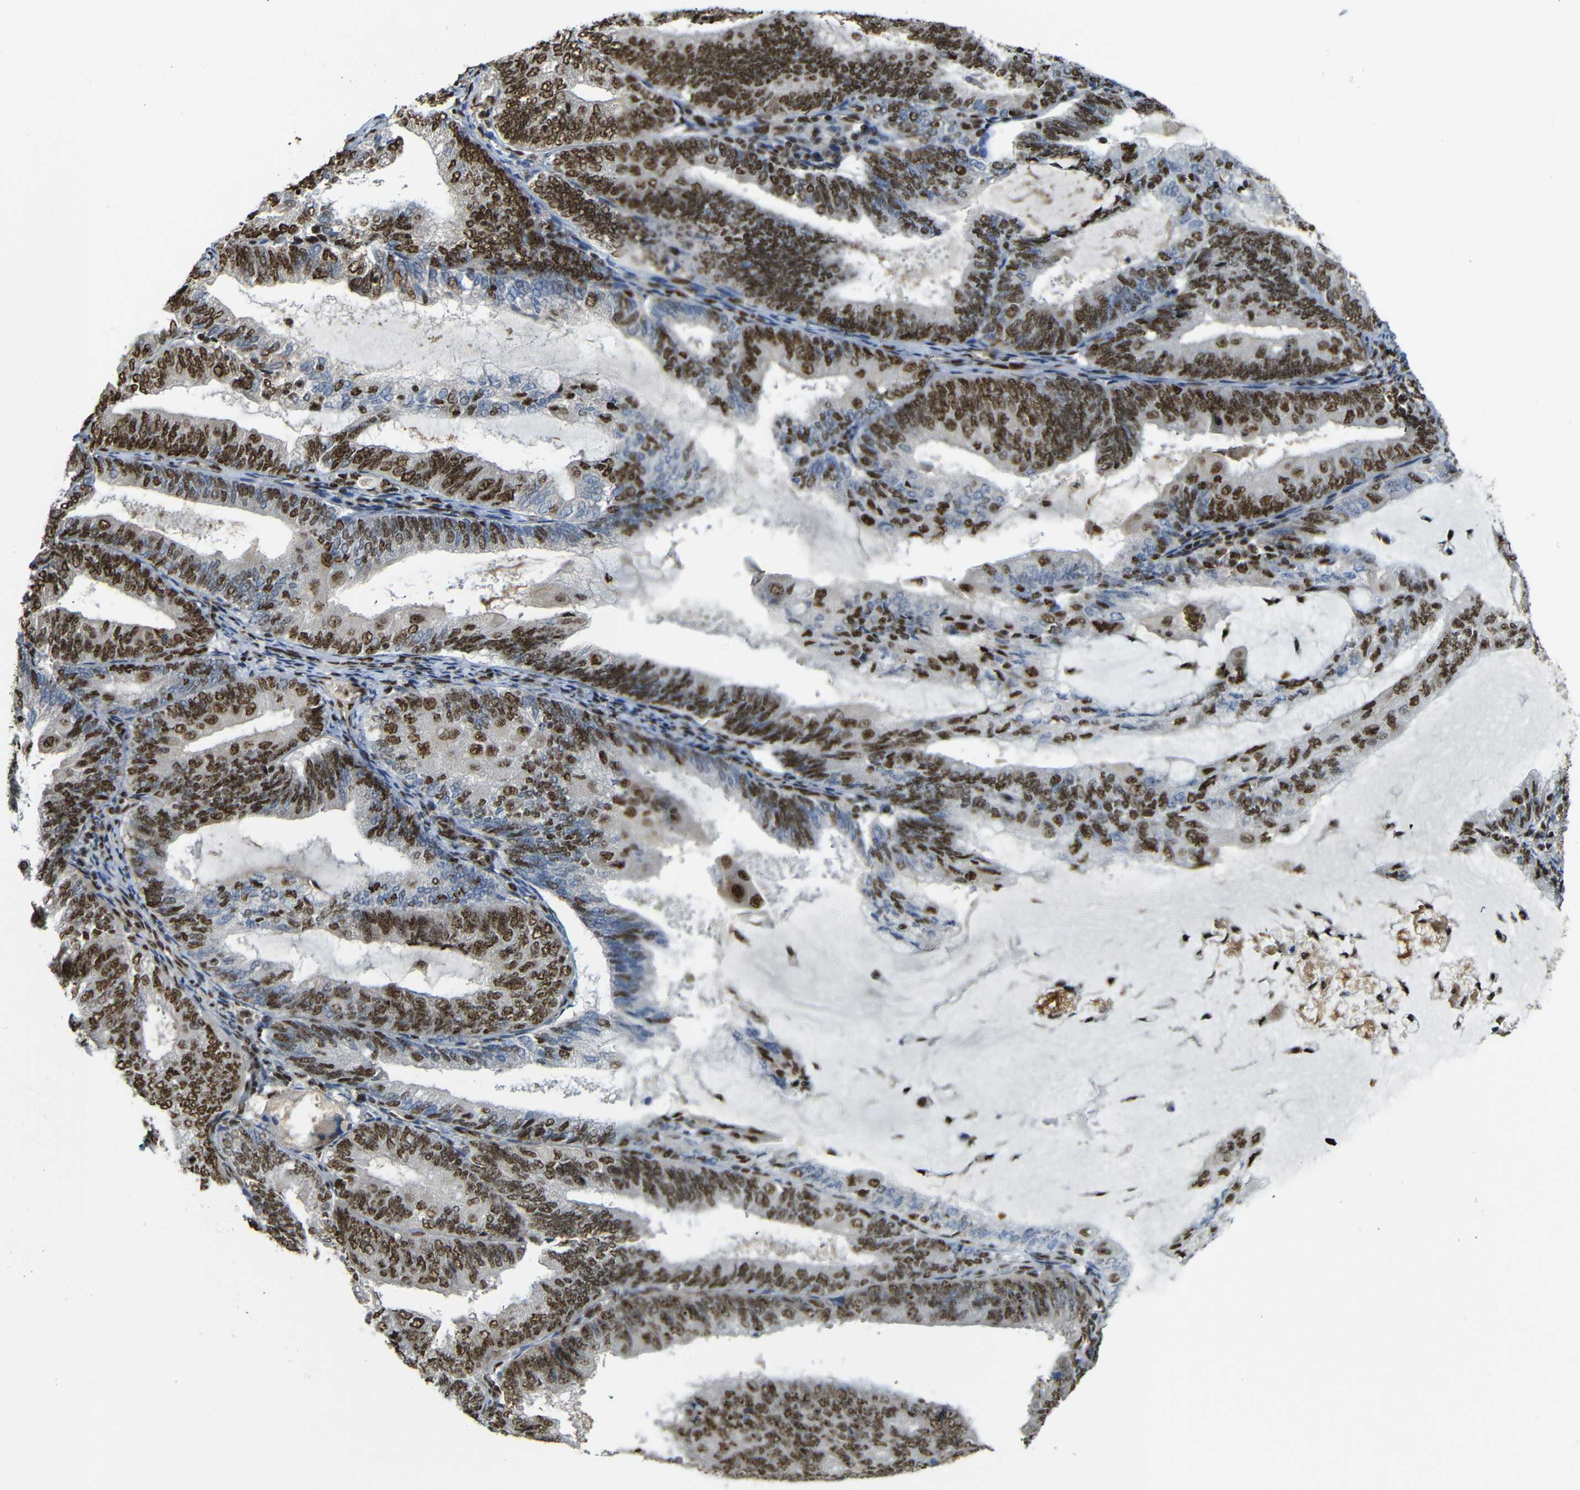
{"staining": {"intensity": "moderate", "quantity": ">75%", "location": "cytoplasmic/membranous,nuclear"}, "tissue": "endometrial cancer", "cell_type": "Tumor cells", "image_type": "cancer", "snomed": [{"axis": "morphology", "description": "Adenocarcinoma, NOS"}, {"axis": "topography", "description": "Endometrium"}], "caption": "The image reveals immunohistochemical staining of endometrial cancer. There is moderate cytoplasmic/membranous and nuclear positivity is appreciated in about >75% of tumor cells.", "gene": "TCF7L2", "patient": {"sex": "female", "age": 81}}